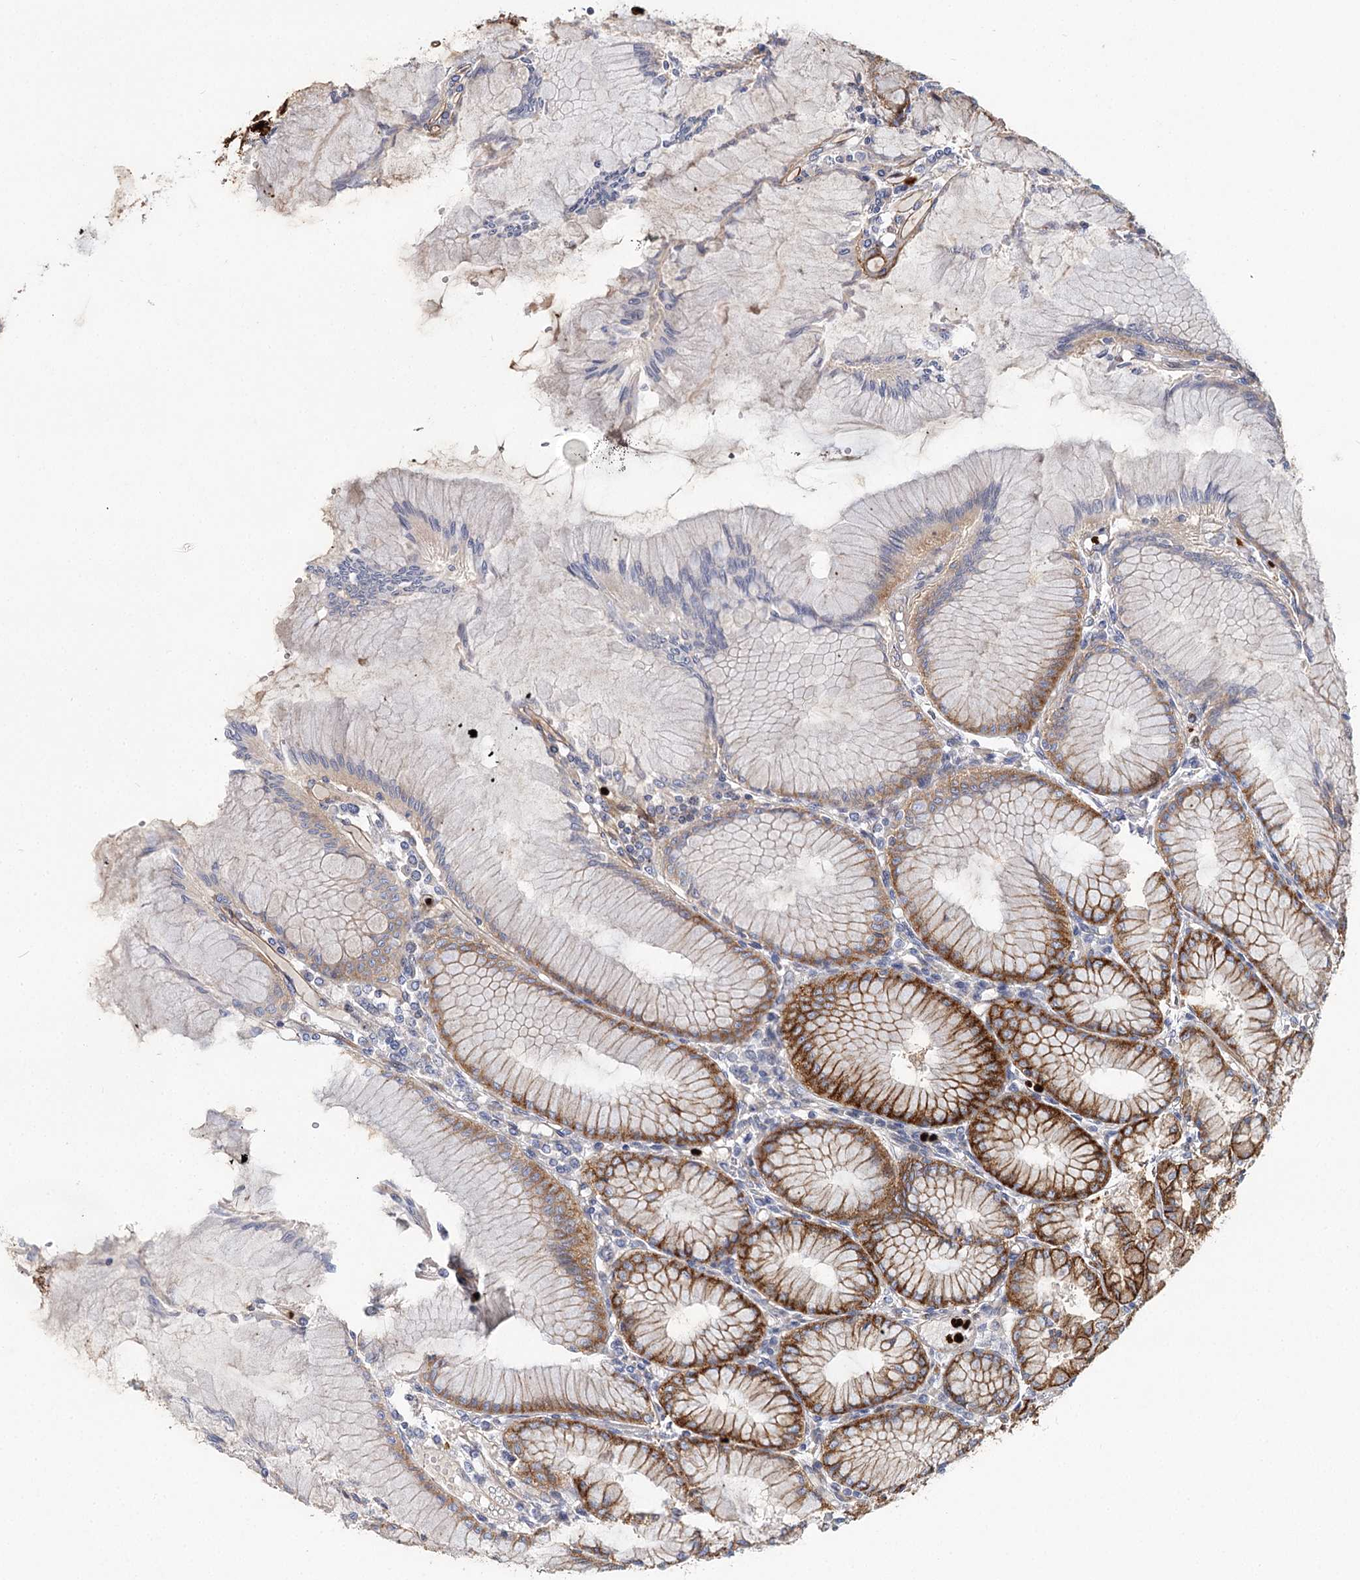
{"staining": {"intensity": "strong", "quantity": "25%-75%", "location": "cytoplasmic/membranous"}, "tissue": "stomach", "cell_type": "Glandular cells", "image_type": "normal", "snomed": [{"axis": "morphology", "description": "Normal tissue, NOS"}, {"axis": "topography", "description": "Stomach"}], "caption": "A micrograph of human stomach stained for a protein demonstrates strong cytoplasmic/membranous brown staining in glandular cells. (Brightfield microscopy of DAB IHC at high magnification).", "gene": "C11orf52", "patient": {"sex": "female", "age": 57}}